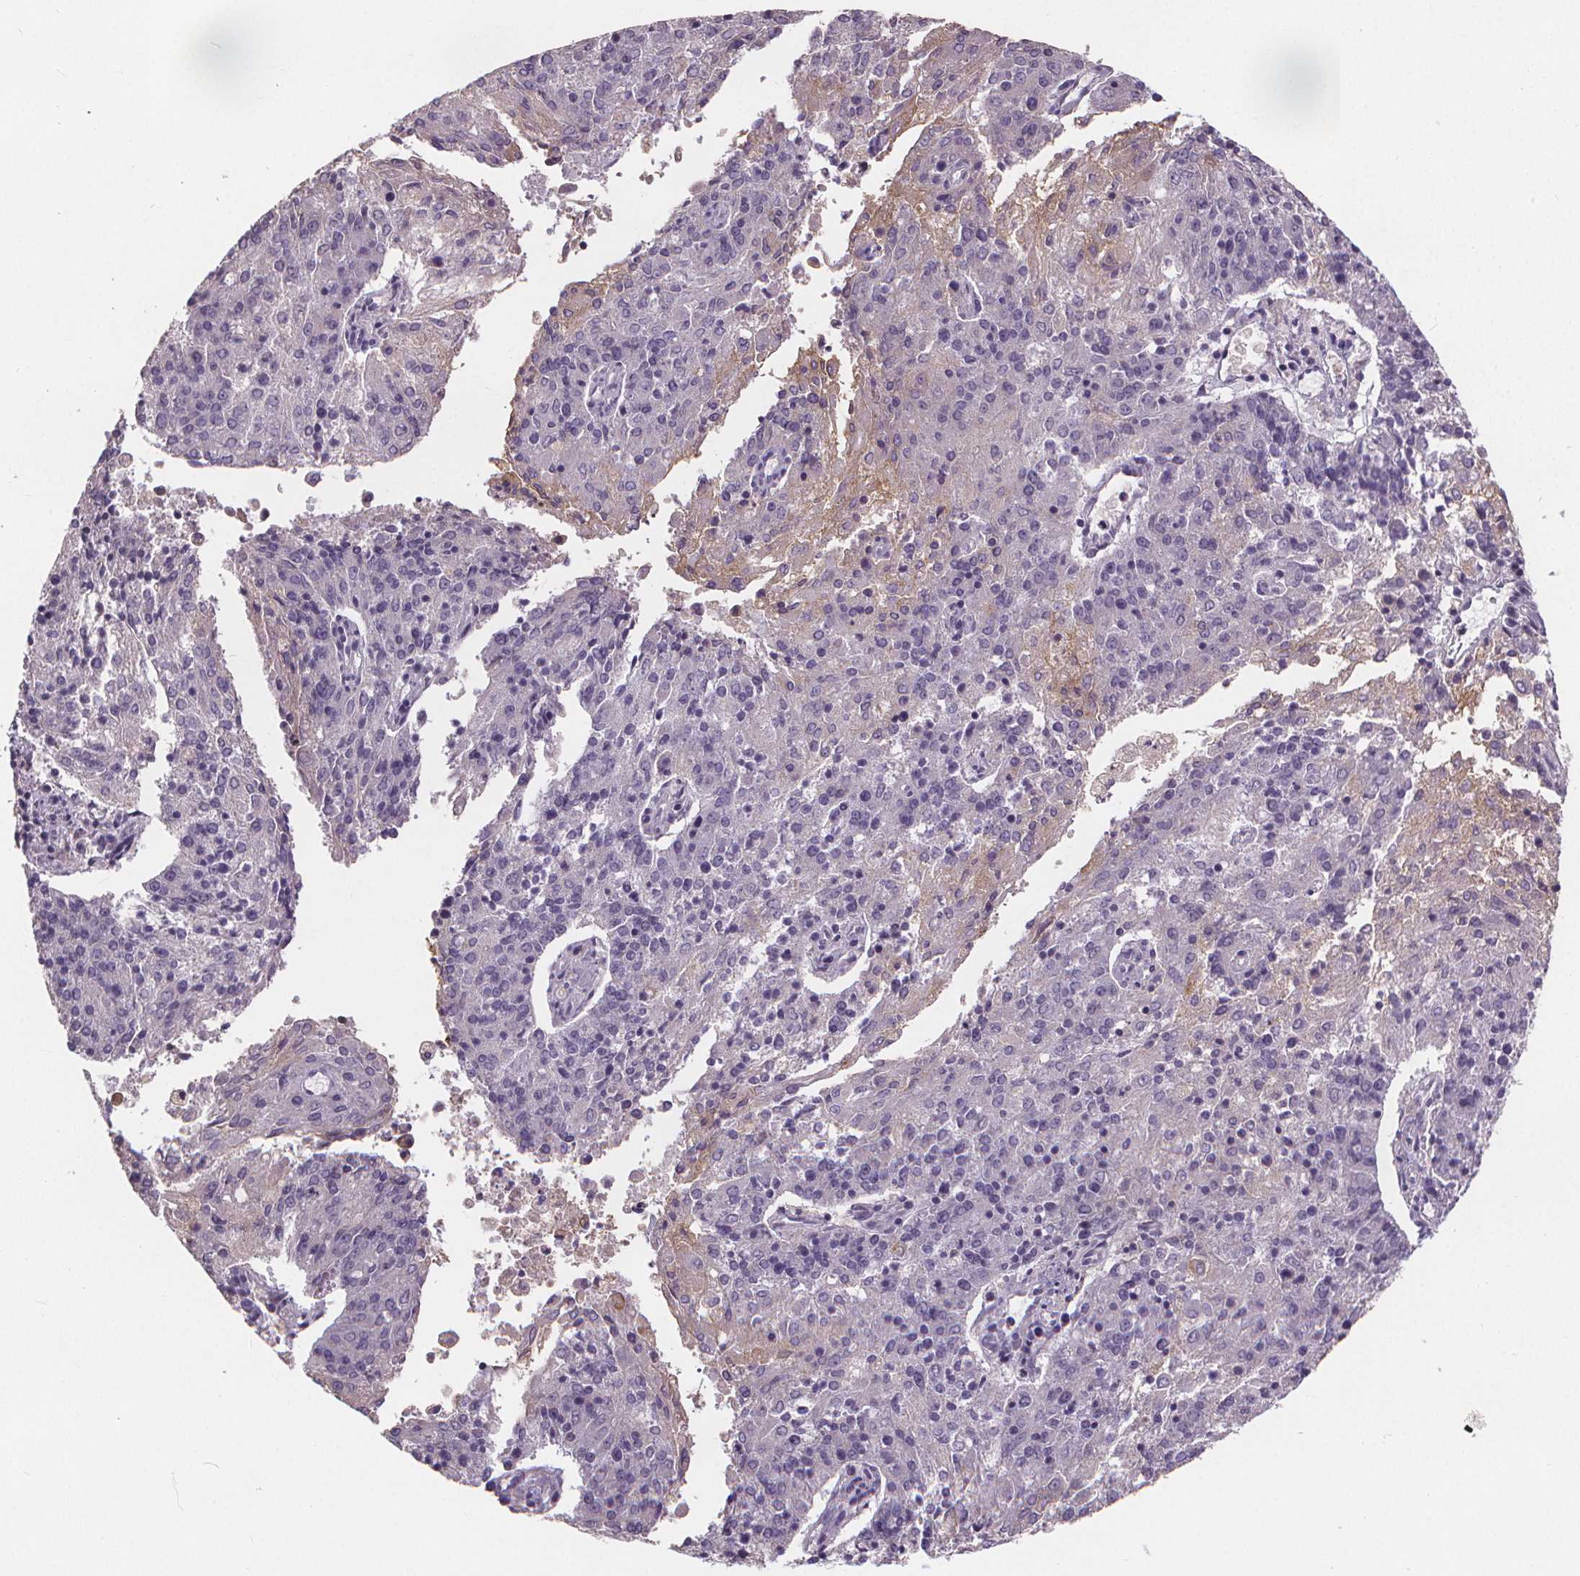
{"staining": {"intensity": "negative", "quantity": "none", "location": "none"}, "tissue": "endometrial cancer", "cell_type": "Tumor cells", "image_type": "cancer", "snomed": [{"axis": "morphology", "description": "Adenocarcinoma, NOS"}, {"axis": "topography", "description": "Endometrium"}], "caption": "A histopathology image of endometrial cancer (adenocarcinoma) stained for a protein displays no brown staining in tumor cells. (DAB (3,3'-diaminobenzidine) immunohistochemistry (IHC) with hematoxylin counter stain).", "gene": "ATP6V1D", "patient": {"sex": "female", "age": 82}}